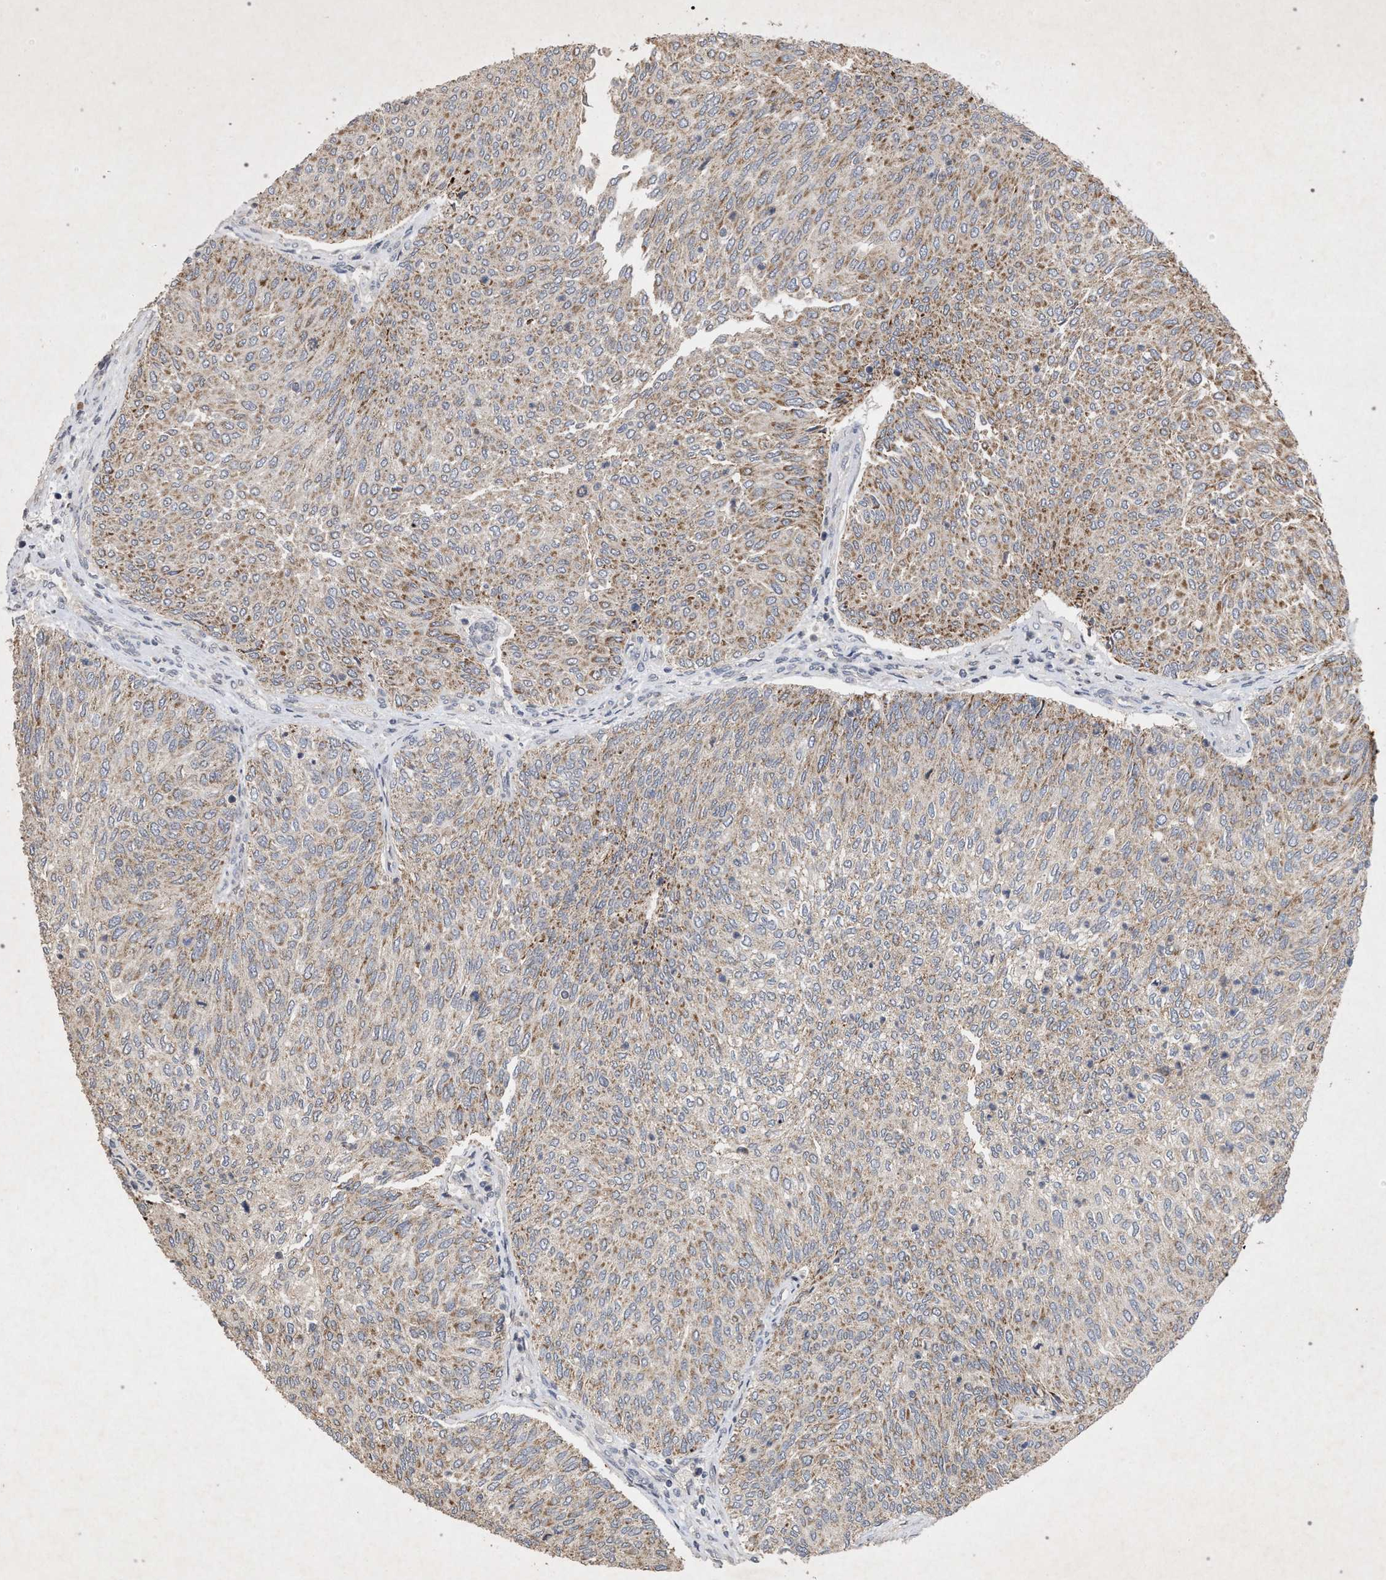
{"staining": {"intensity": "moderate", "quantity": ">75%", "location": "cytoplasmic/membranous"}, "tissue": "urothelial cancer", "cell_type": "Tumor cells", "image_type": "cancer", "snomed": [{"axis": "morphology", "description": "Urothelial carcinoma, Low grade"}, {"axis": "topography", "description": "Urinary bladder"}], "caption": "Urothelial cancer stained with a protein marker demonstrates moderate staining in tumor cells.", "gene": "PKD2L1", "patient": {"sex": "female", "age": 79}}